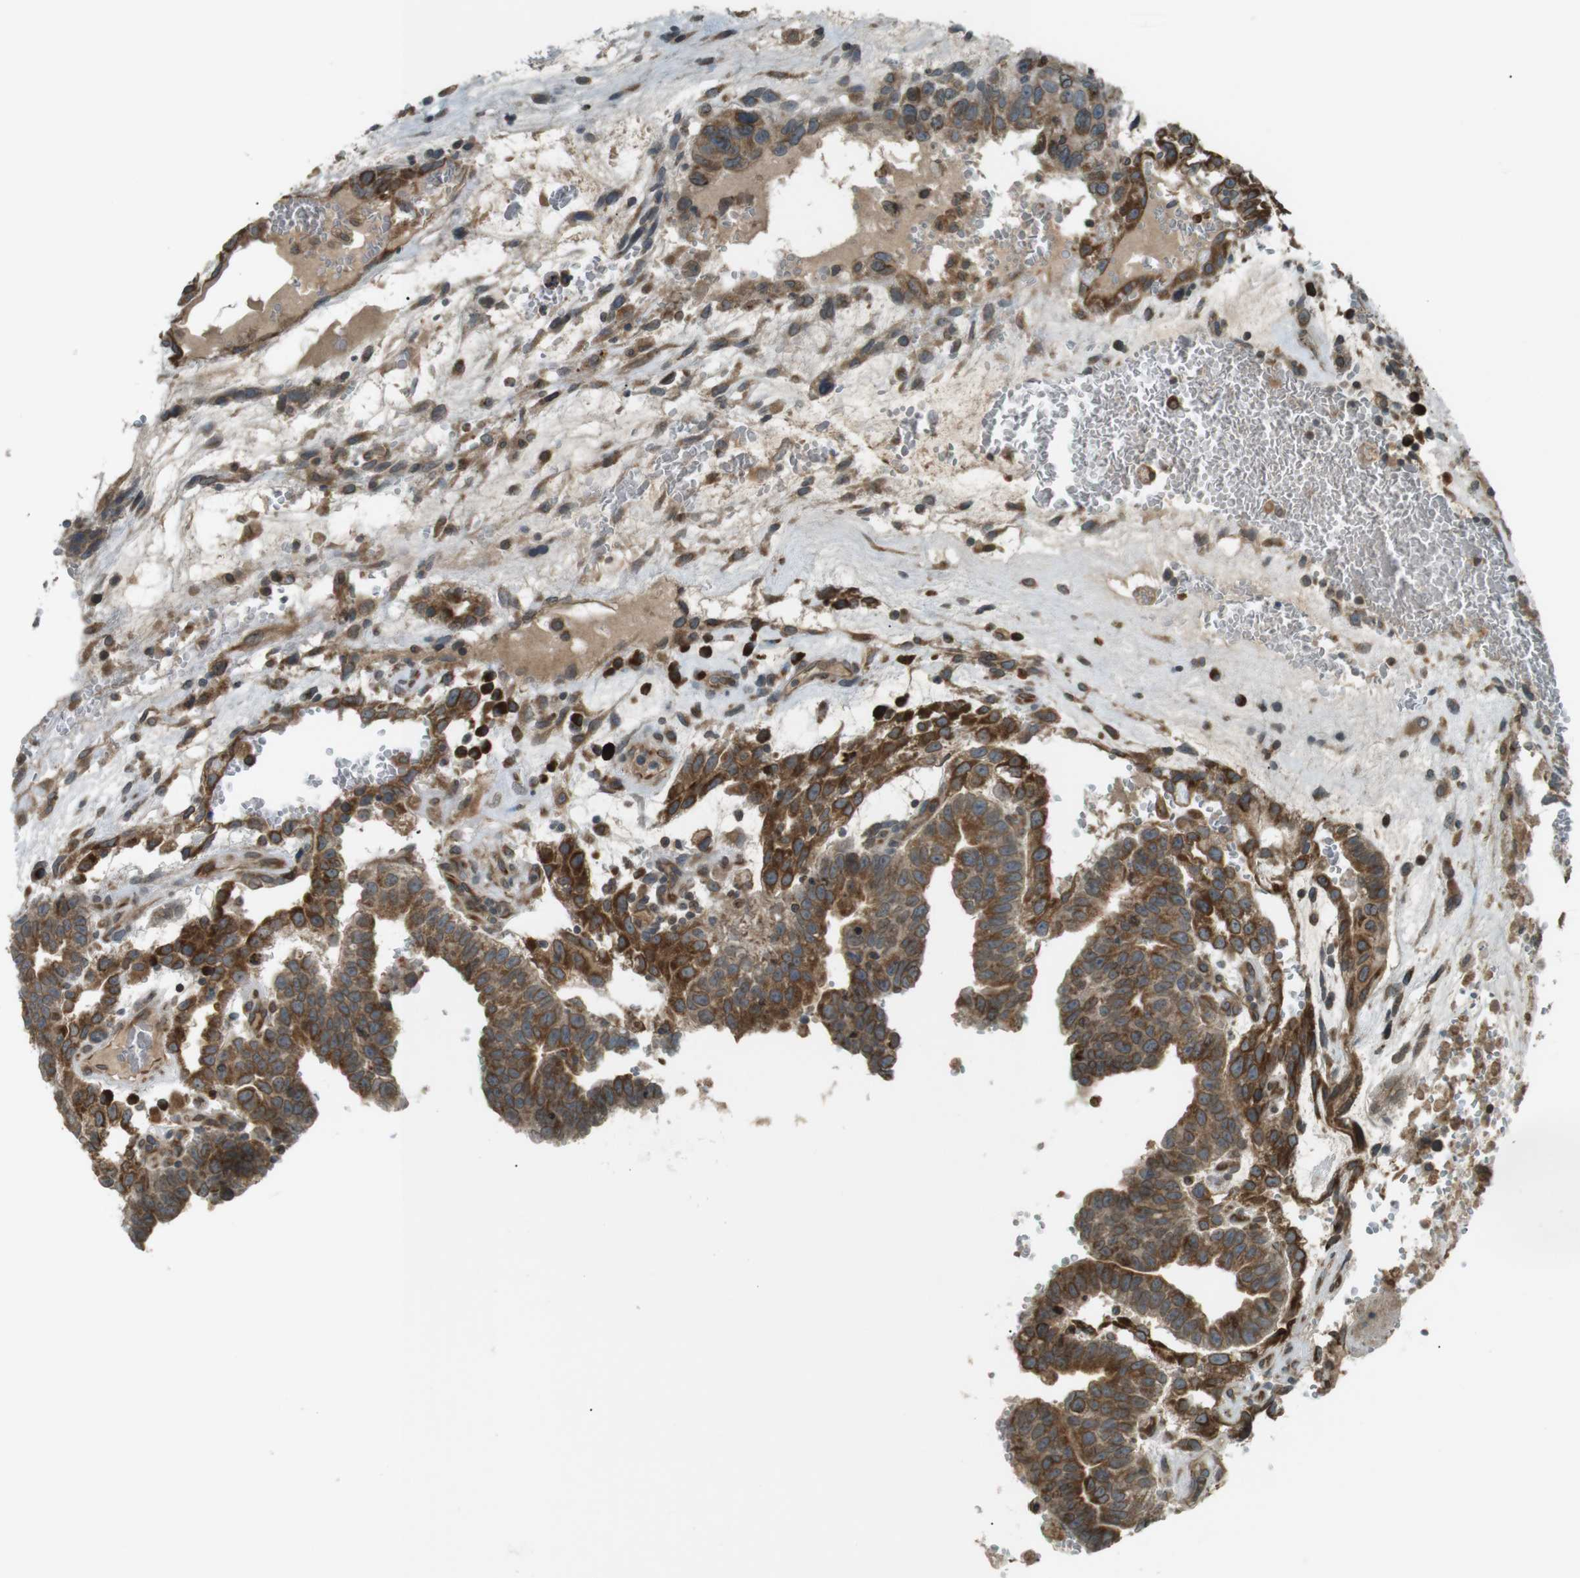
{"staining": {"intensity": "strong", "quantity": "25%-75%", "location": "cytoplasmic/membranous"}, "tissue": "testis cancer", "cell_type": "Tumor cells", "image_type": "cancer", "snomed": [{"axis": "morphology", "description": "Seminoma, NOS"}, {"axis": "morphology", "description": "Carcinoma, Embryonal, NOS"}, {"axis": "topography", "description": "Testis"}], "caption": "IHC of embryonal carcinoma (testis) demonstrates high levels of strong cytoplasmic/membranous expression in about 25%-75% of tumor cells. (Brightfield microscopy of DAB IHC at high magnification).", "gene": "TMED4", "patient": {"sex": "male", "age": 52}}